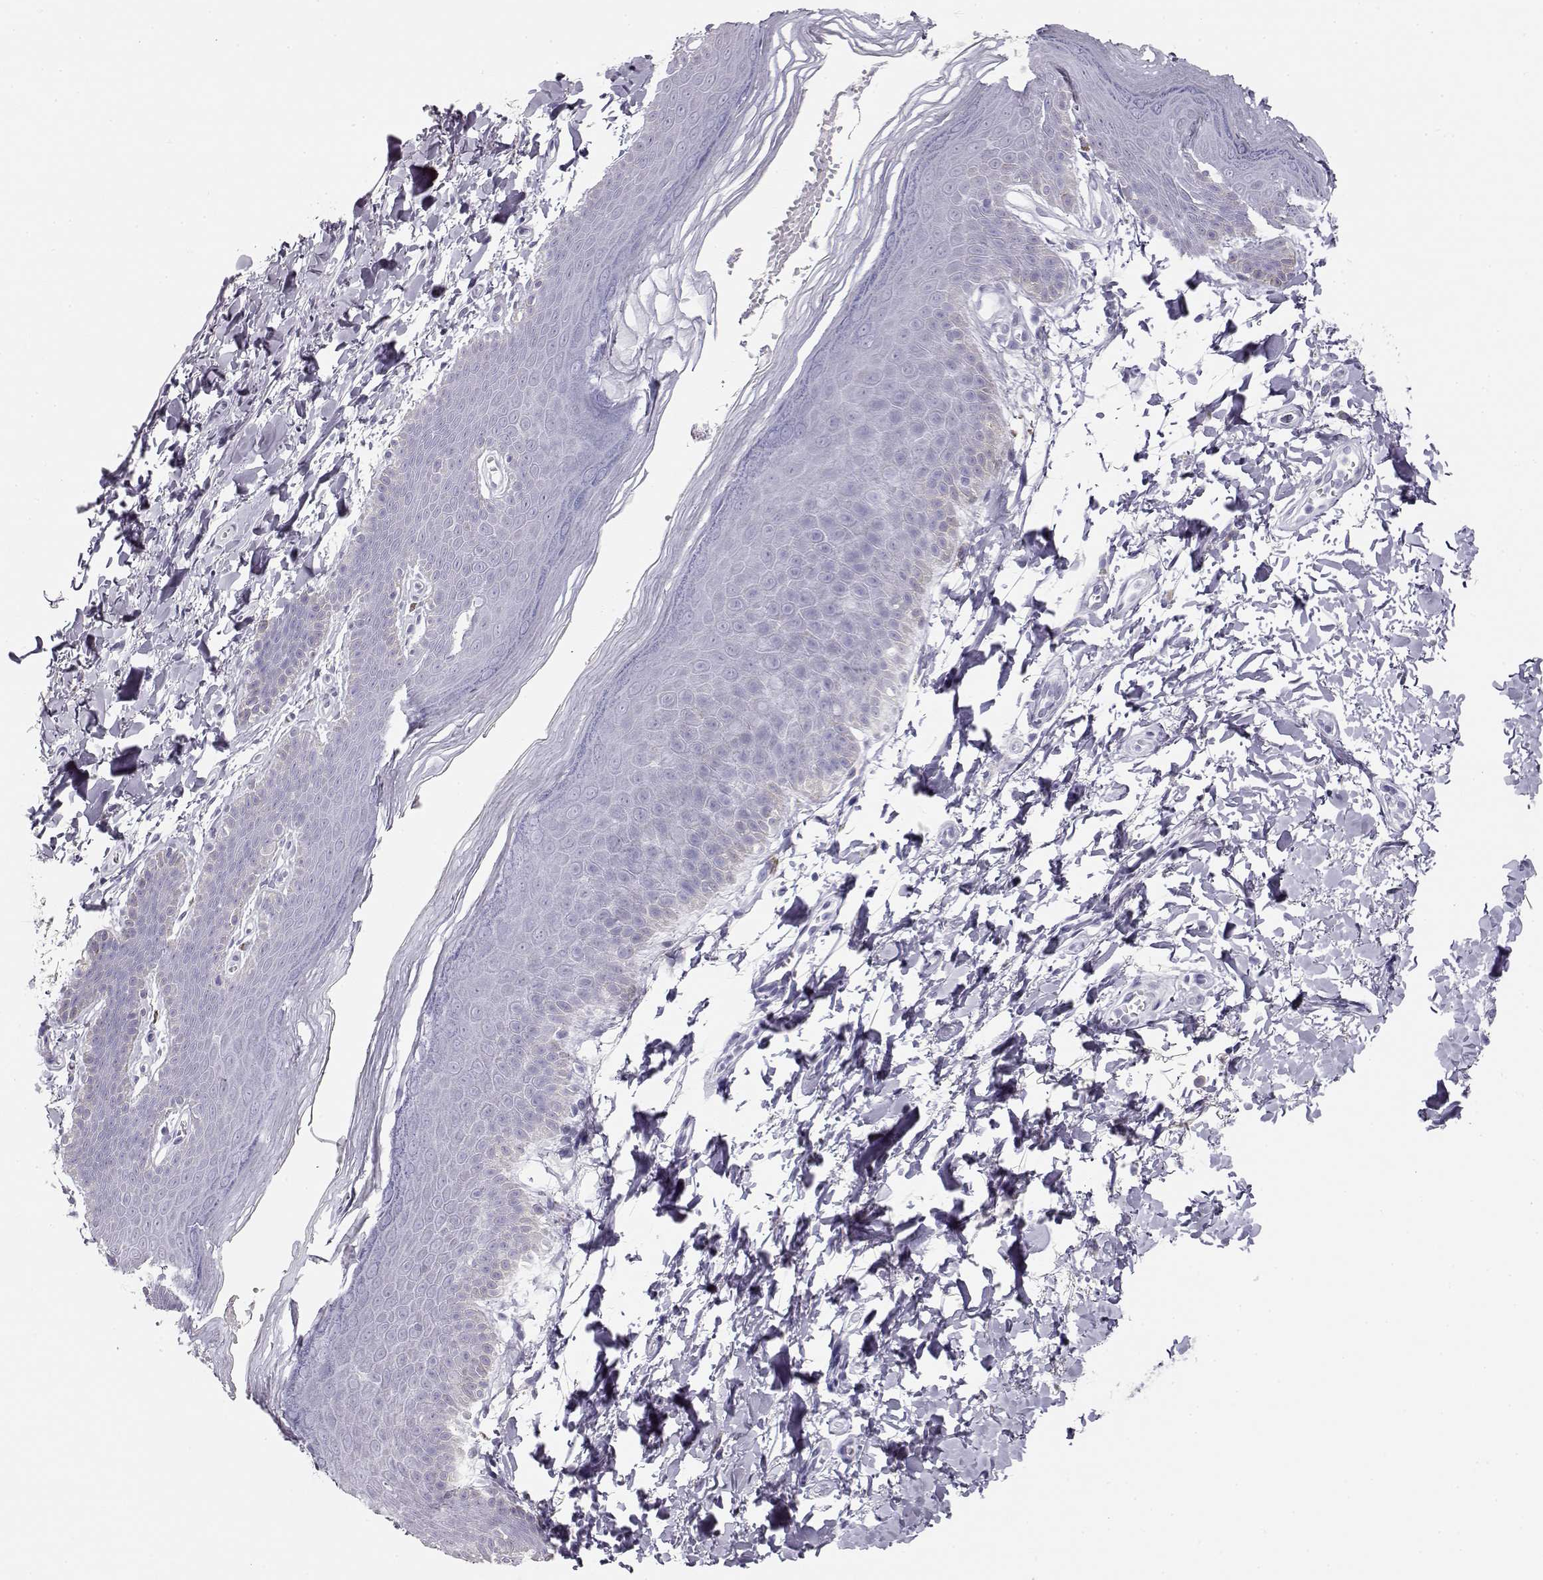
{"staining": {"intensity": "negative", "quantity": "none", "location": "none"}, "tissue": "skin", "cell_type": "Epidermal cells", "image_type": "normal", "snomed": [{"axis": "morphology", "description": "Normal tissue, NOS"}, {"axis": "topography", "description": "Anal"}], "caption": "There is no significant staining in epidermal cells of skin. (DAB (3,3'-diaminobenzidine) immunohistochemistry with hematoxylin counter stain).", "gene": "TKTL1", "patient": {"sex": "male", "age": 53}}